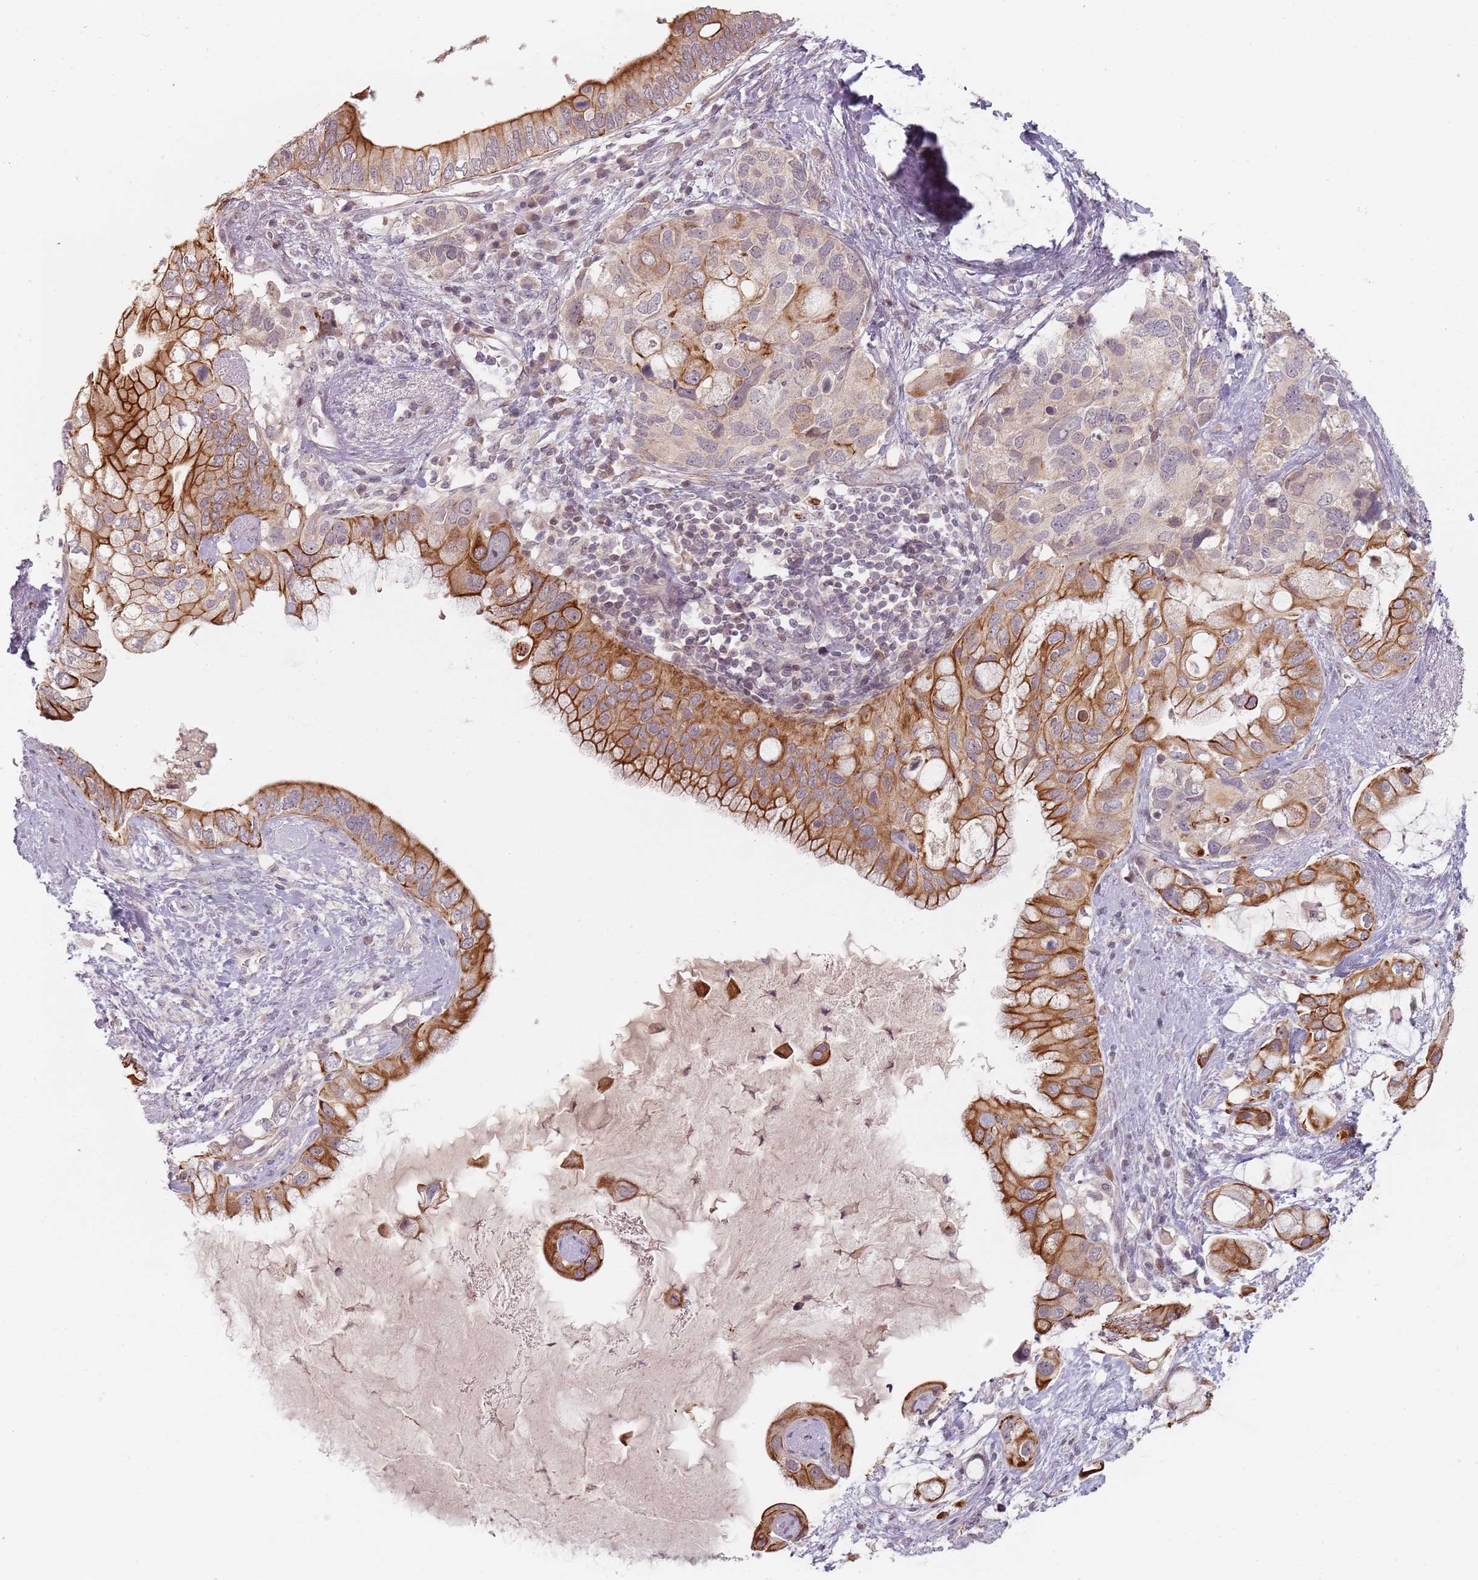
{"staining": {"intensity": "strong", "quantity": ">75%", "location": "cytoplasmic/membranous"}, "tissue": "pancreatic cancer", "cell_type": "Tumor cells", "image_type": "cancer", "snomed": [{"axis": "morphology", "description": "Adenocarcinoma, NOS"}, {"axis": "topography", "description": "Pancreas"}], "caption": "Immunohistochemical staining of pancreatic adenocarcinoma exhibits high levels of strong cytoplasmic/membranous protein staining in about >75% of tumor cells.", "gene": "RPS6KA2", "patient": {"sex": "female", "age": 56}}